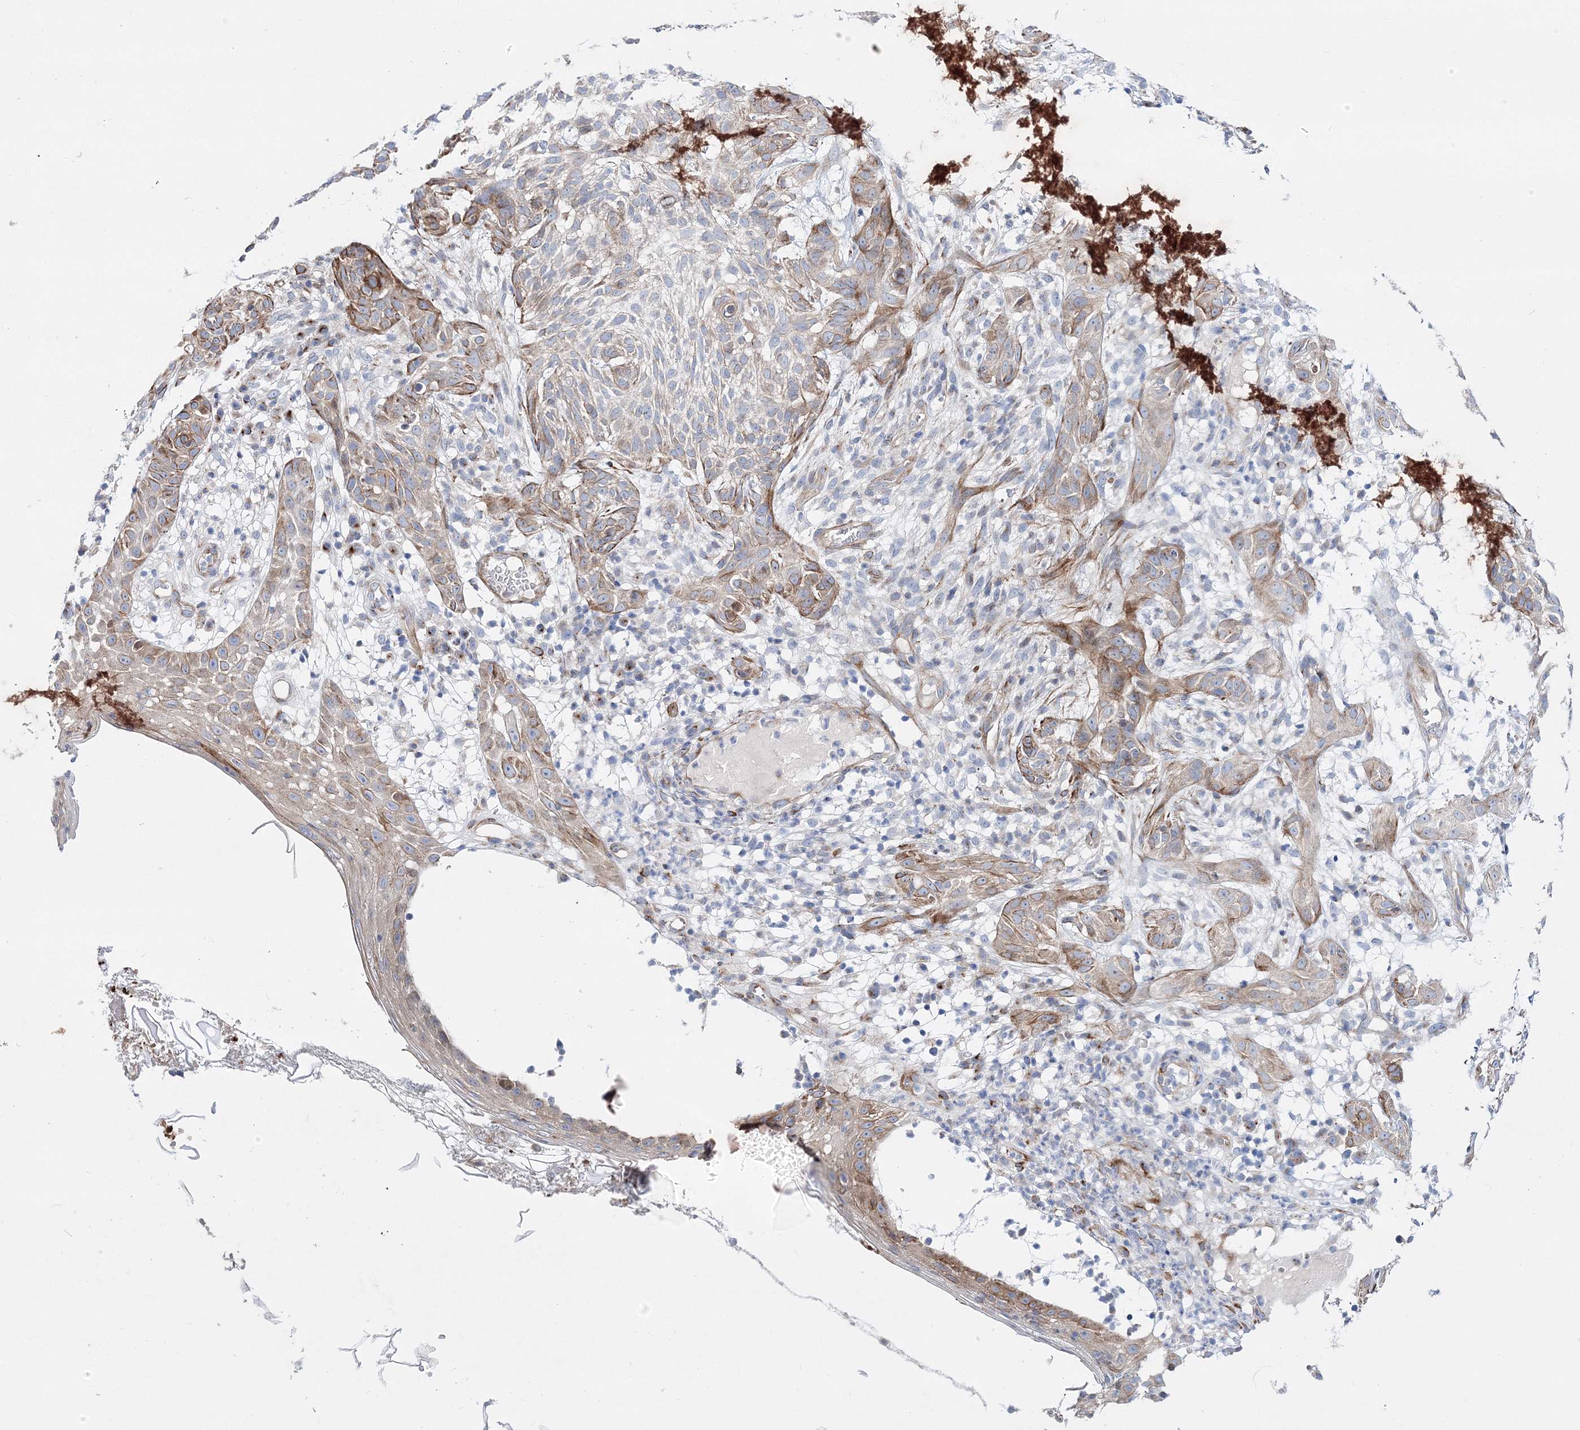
{"staining": {"intensity": "moderate", "quantity": "25%-75%", "location": "cytoplasmic/membranous"}, "tissue": "skin cancer", "cell_type": "Tumor cells", "image_type": "cancer", "snomed": [{"axis": "morphology", "description": "Basal cell carcinoma"}, {"axis": "topography", "description": "Skin"}], "caption": "Immunohistochemical staining of human skin cancer (basal cell carcinoma) reveals medium levels of moderate cytoplasmic/membranous positivity in approximately 25%-75% of tumor cells.", "gene": "ARHGAP32", "patient": {"sex": "male", "age": 85}}